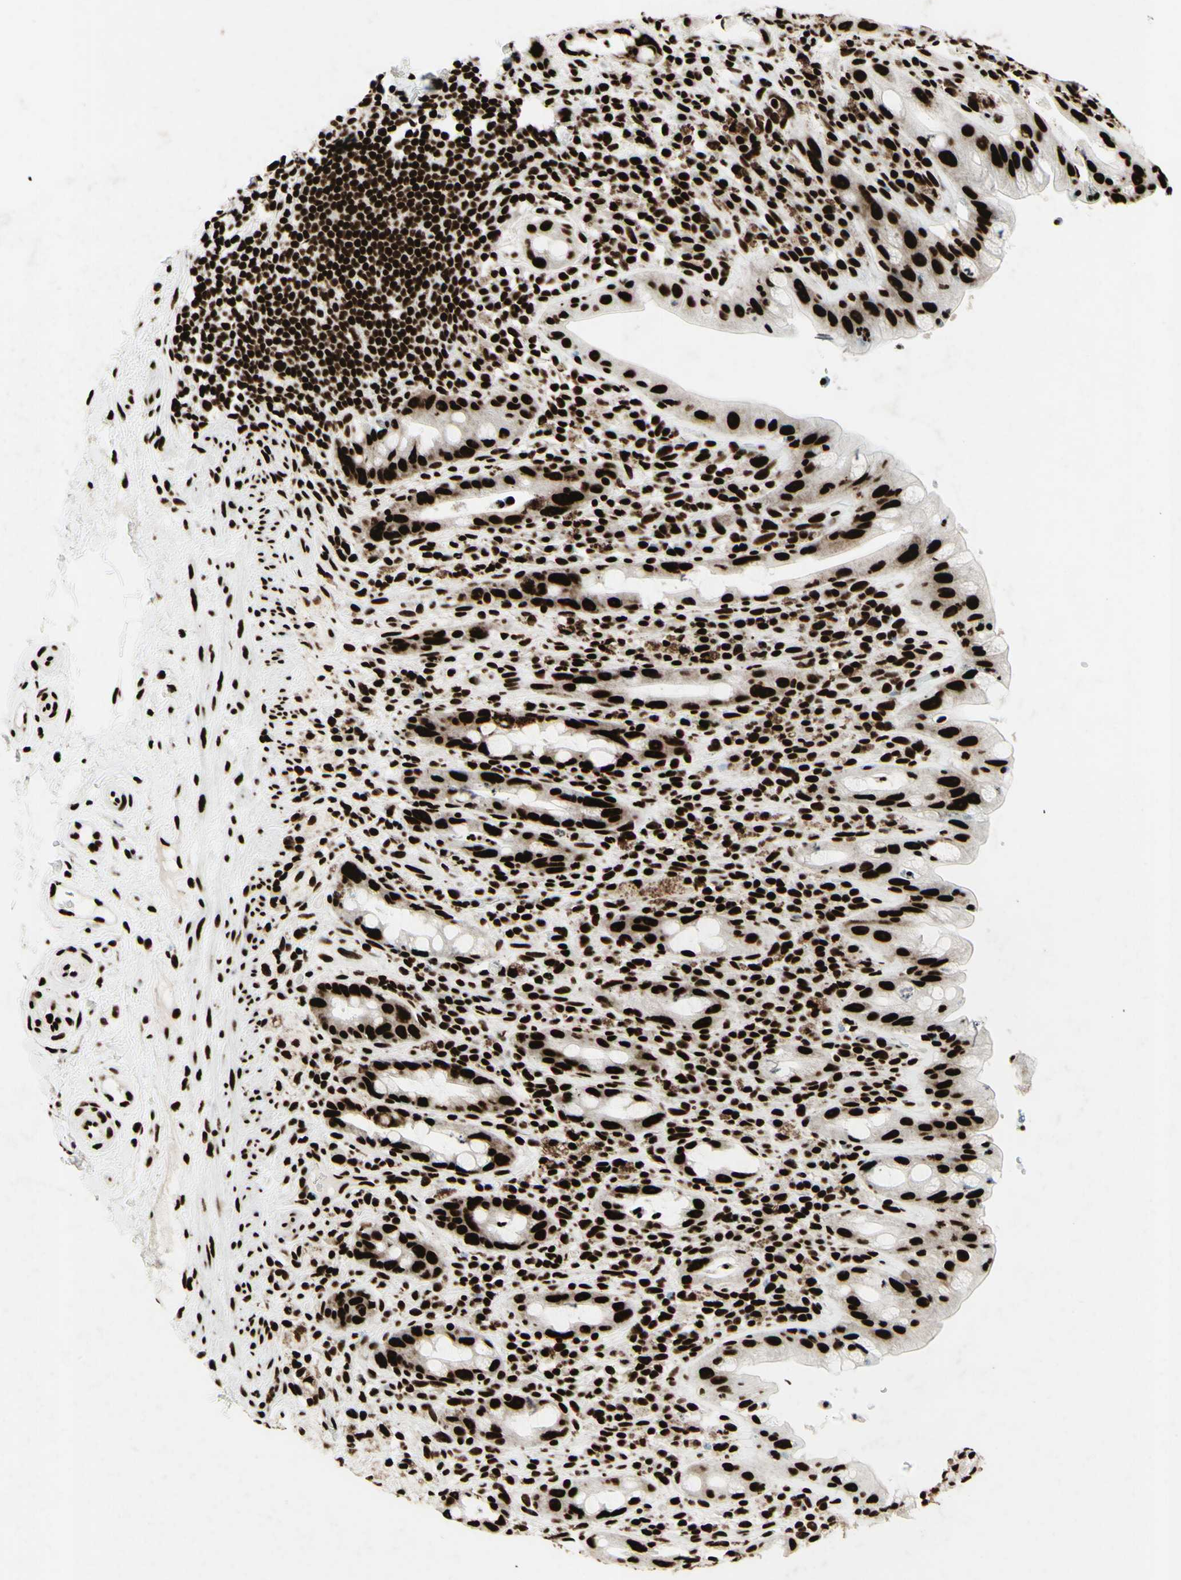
{"staining": {"intensity": "strong", "quantity": ">75%", "location": "nuclear"}, "tissue": "rectum", "cell_type": "Glandular cells", "image_type": "normal", "snomed": [{"axis": "morphology", "description": "Normal tissue, NOS"}, {"axis": "topography", "description": "Rectum"}], "caption": "The micrograph exhibits immunohistochemical staining of benign rectum. There is strong nuclear positivity is seen in about >75% of glandular cells.", "gene": "U2AF2", "patient": {"sex": "male", "age": 44}}